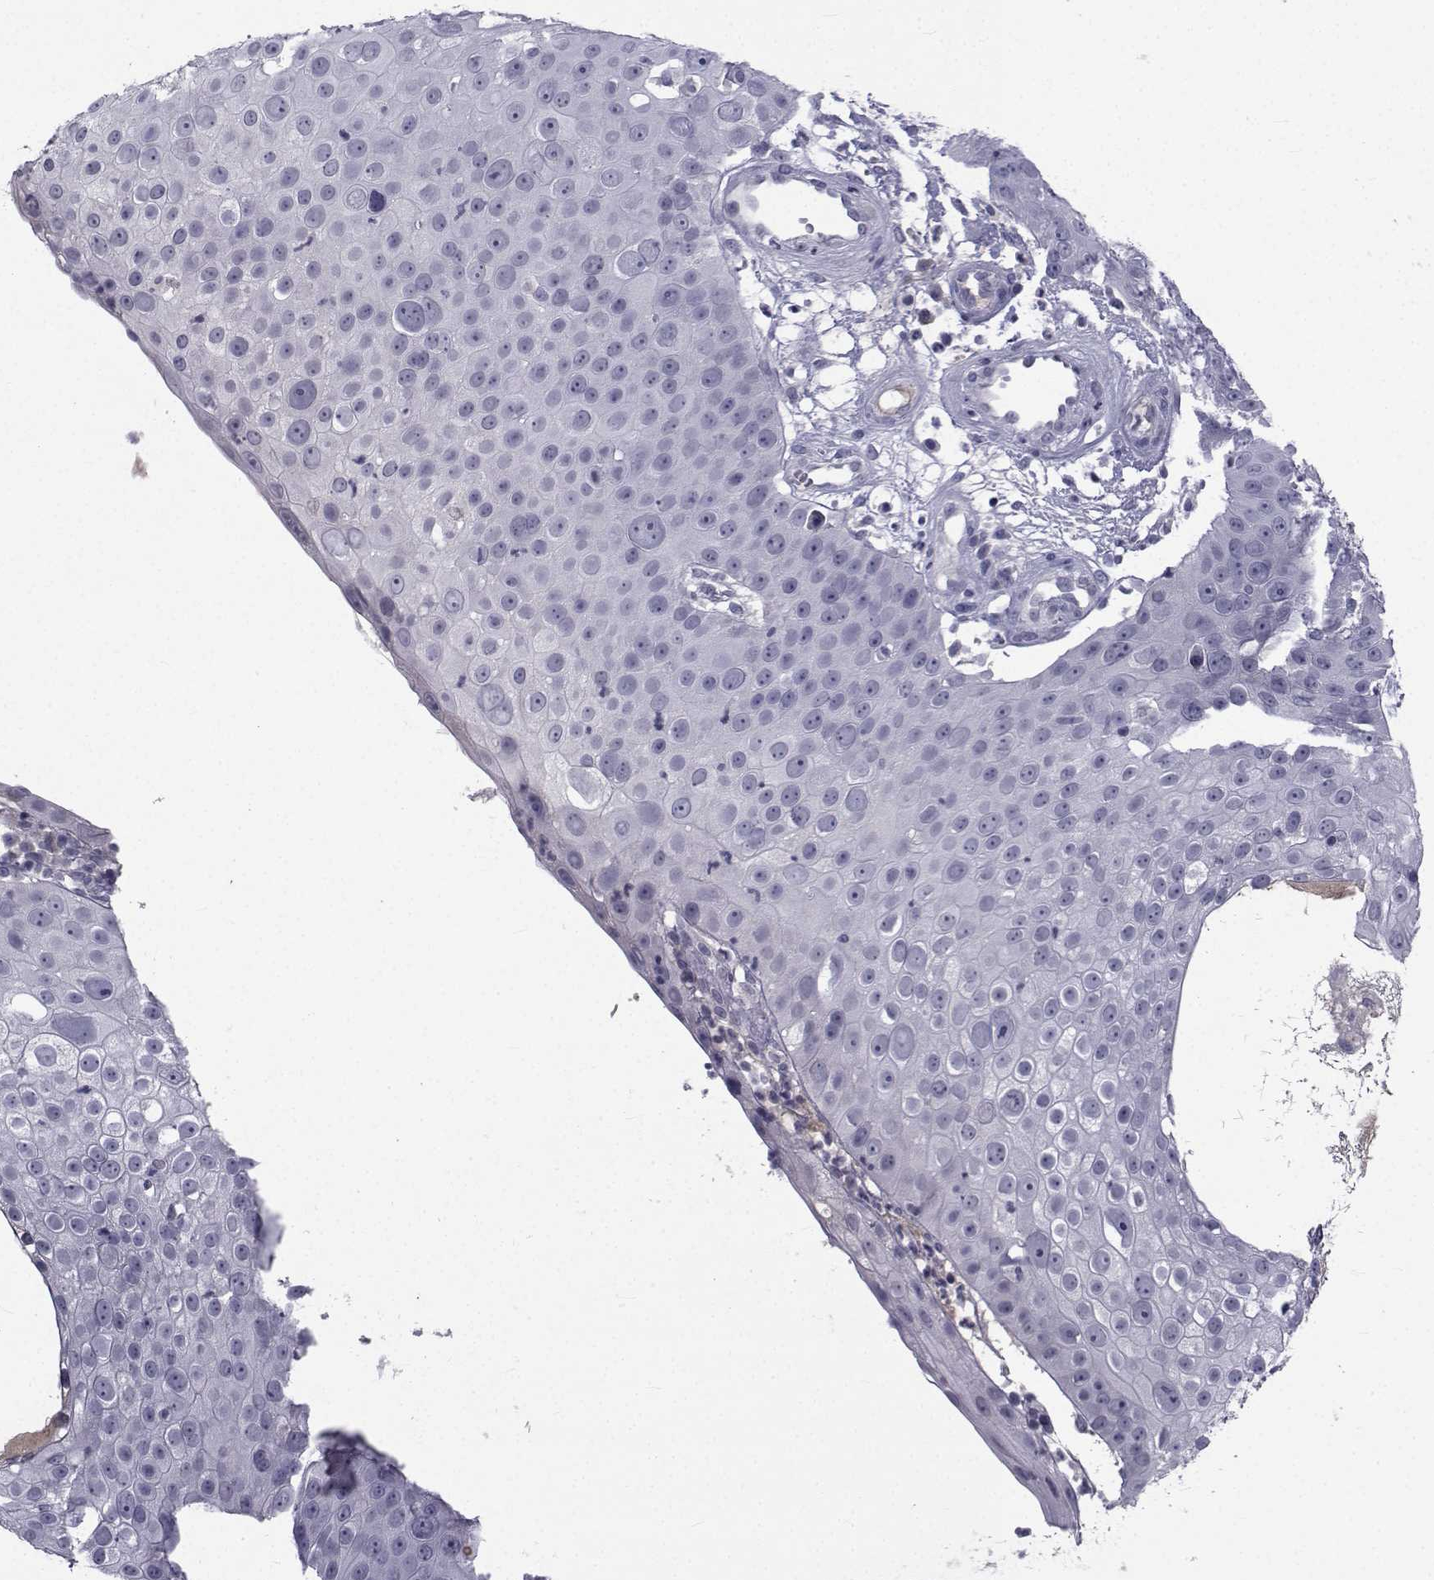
{"staining": {"intensity": "negative", "quantity": "none", "location": "none"}, "tissue": "skin cancer", "cell_type": "Tumor cells", "image_type": "cancer", "snomed": [{"axis": "morphology", "description": "Squamous cell carcinoma, NOS"}, {"axis": "topography", "description": "Skin"}], "caption": "IHC photomicrograph of human skin squamous cell carcinoma stained for a protein (brown), which exhibits no staining in tumor cells.", "gene": "PAX2", "patient": {"sex": "male", "age": 71}}